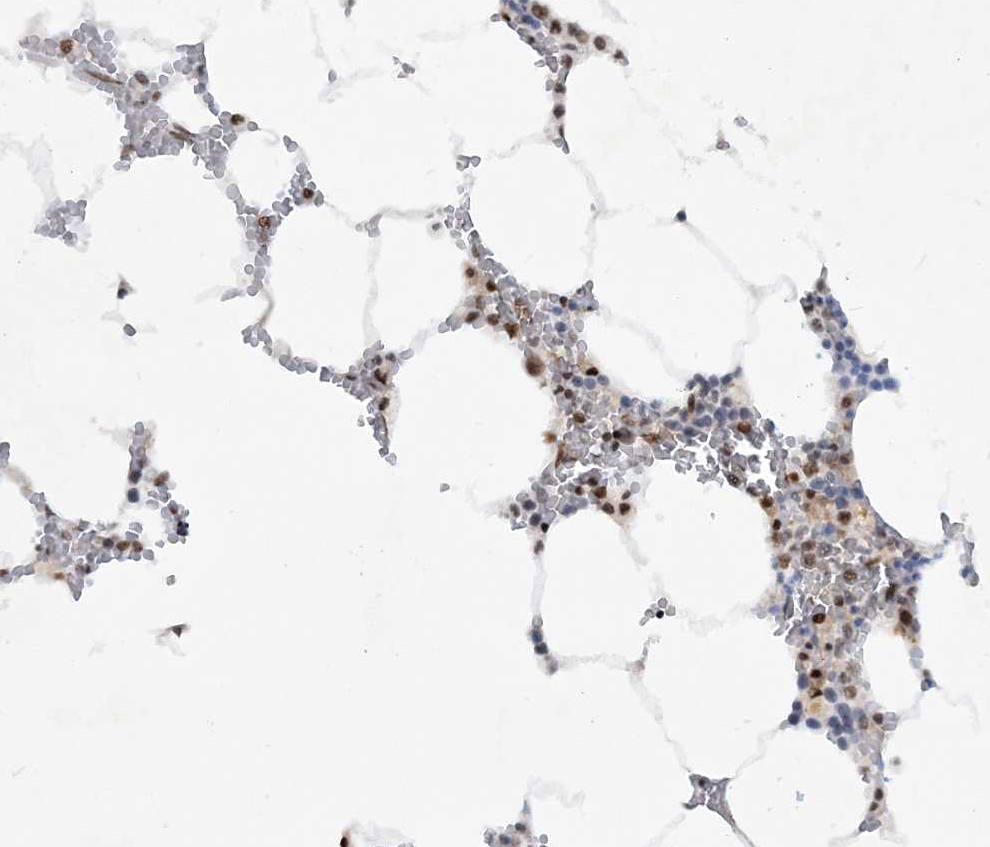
{"staining": {"intensity": "strong", "quantity": "25%-75%", "location": "nuclear"}, "tissue": "bone marrow", "cell_type": "Hematopoietic cells", "image_type": "normal", "snomed": [{"axis": "morphology", "description": "Normal tissue, NOS"}, {"axis": "topography", "description": "Bone marrow"}], "caption": "A histopathology image of bone marrow stained for a protein exhibits strong nuclear brown staining in hematopoietic cells.", "gene": "DELE1", "patient": {"sex": "male", "age": 70}}